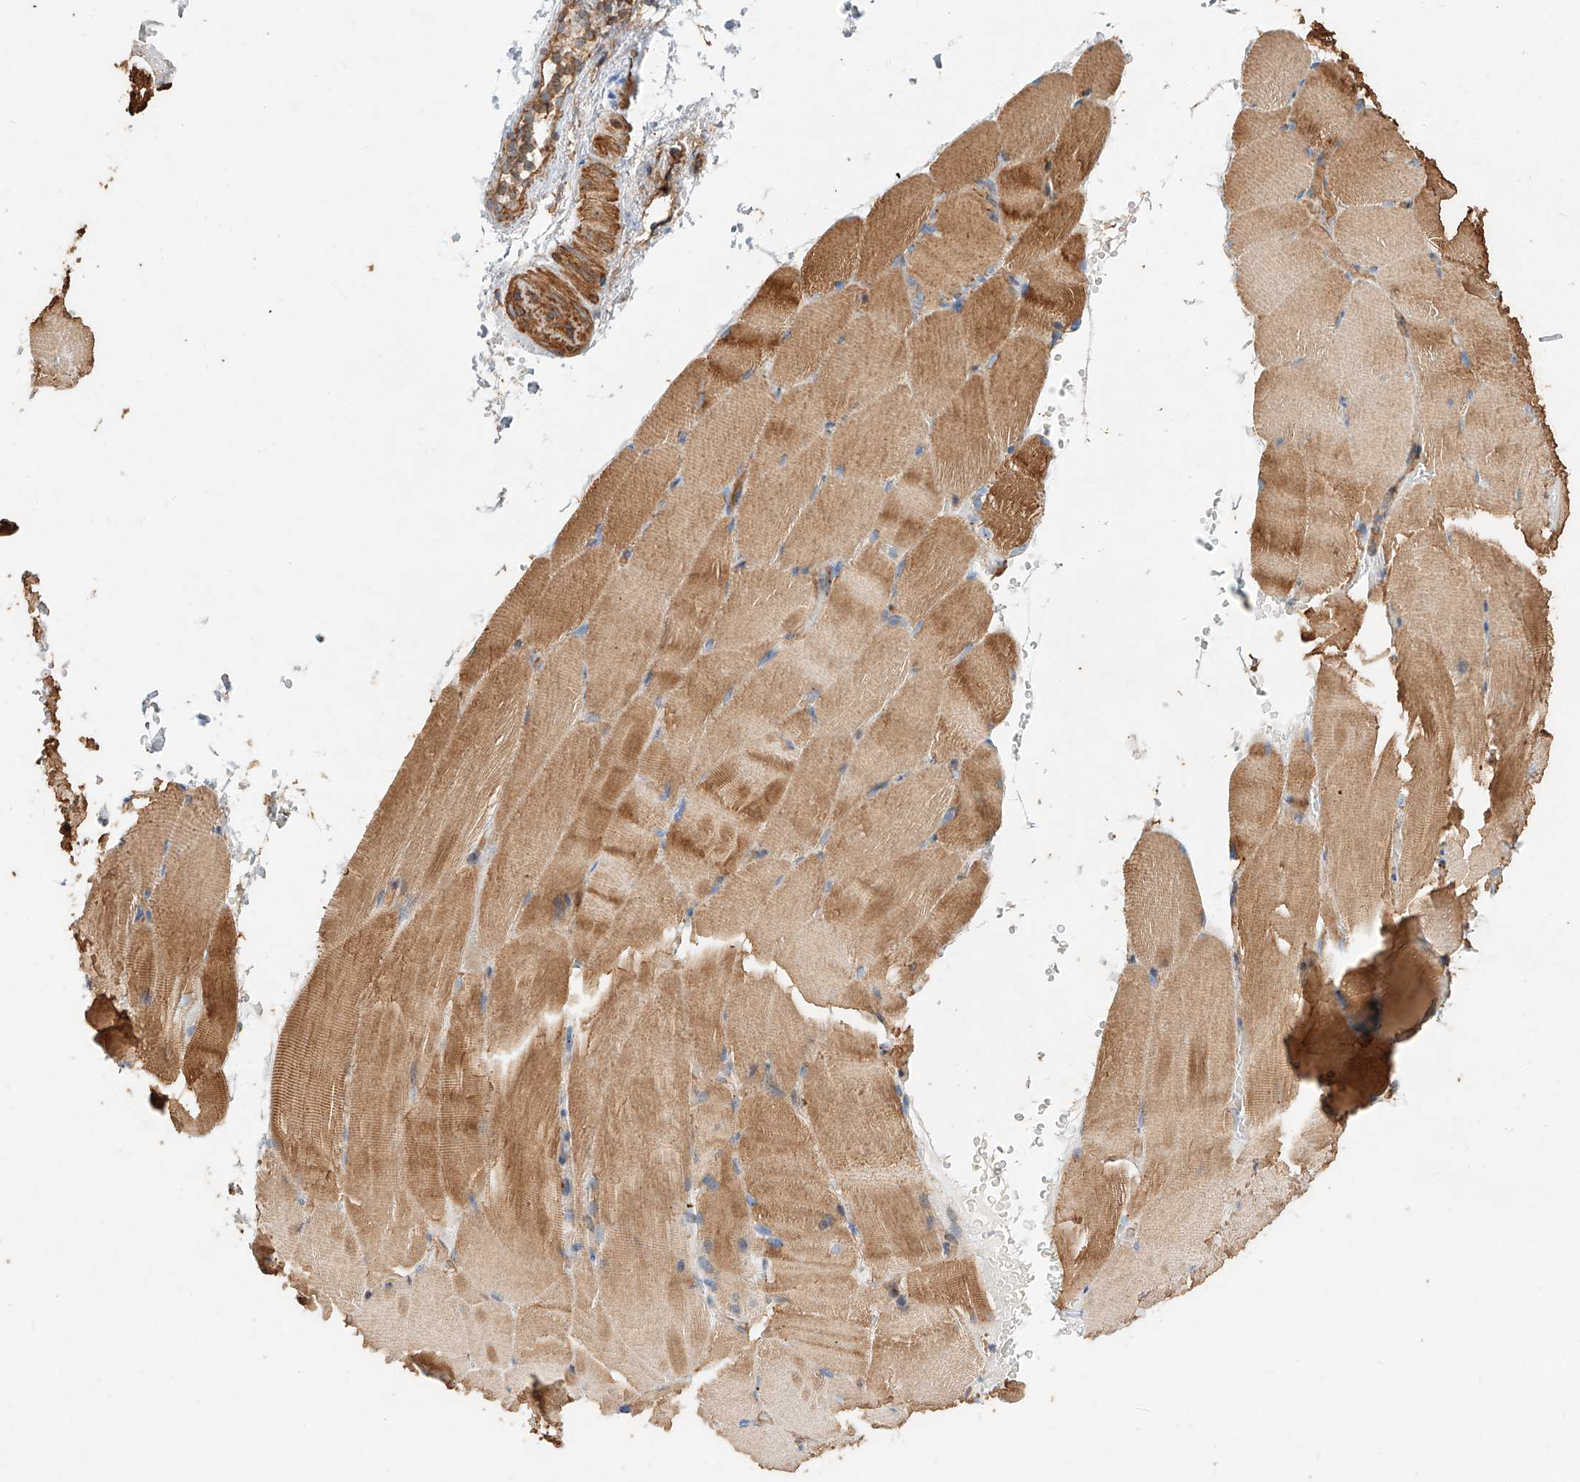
{"staining": {"intensity": "moderate", "quantity": ">75%", "location": "cytoplasmic/membranous"}, "tissue": "skeletal muscle", "cell_type": "Myocytes", "image_type": "normal", "snomed": [{"axis": "morphology", "description": "Normal tissue, NOS"}, {"axis": "topography", "description": "Skeletal muscle"}, {"axis": "topography", "description": "Parathyroid gland"}], "caption": "Moderate cytoplasmic/membranous protein staining is appreciated in about >75% of myocytes in skeletal muscle. (brown staining indicates protein expression, while blue staining denotes nuclei).", "gene": "GHDC", "patient": {"sex": "female", "age": 37}}